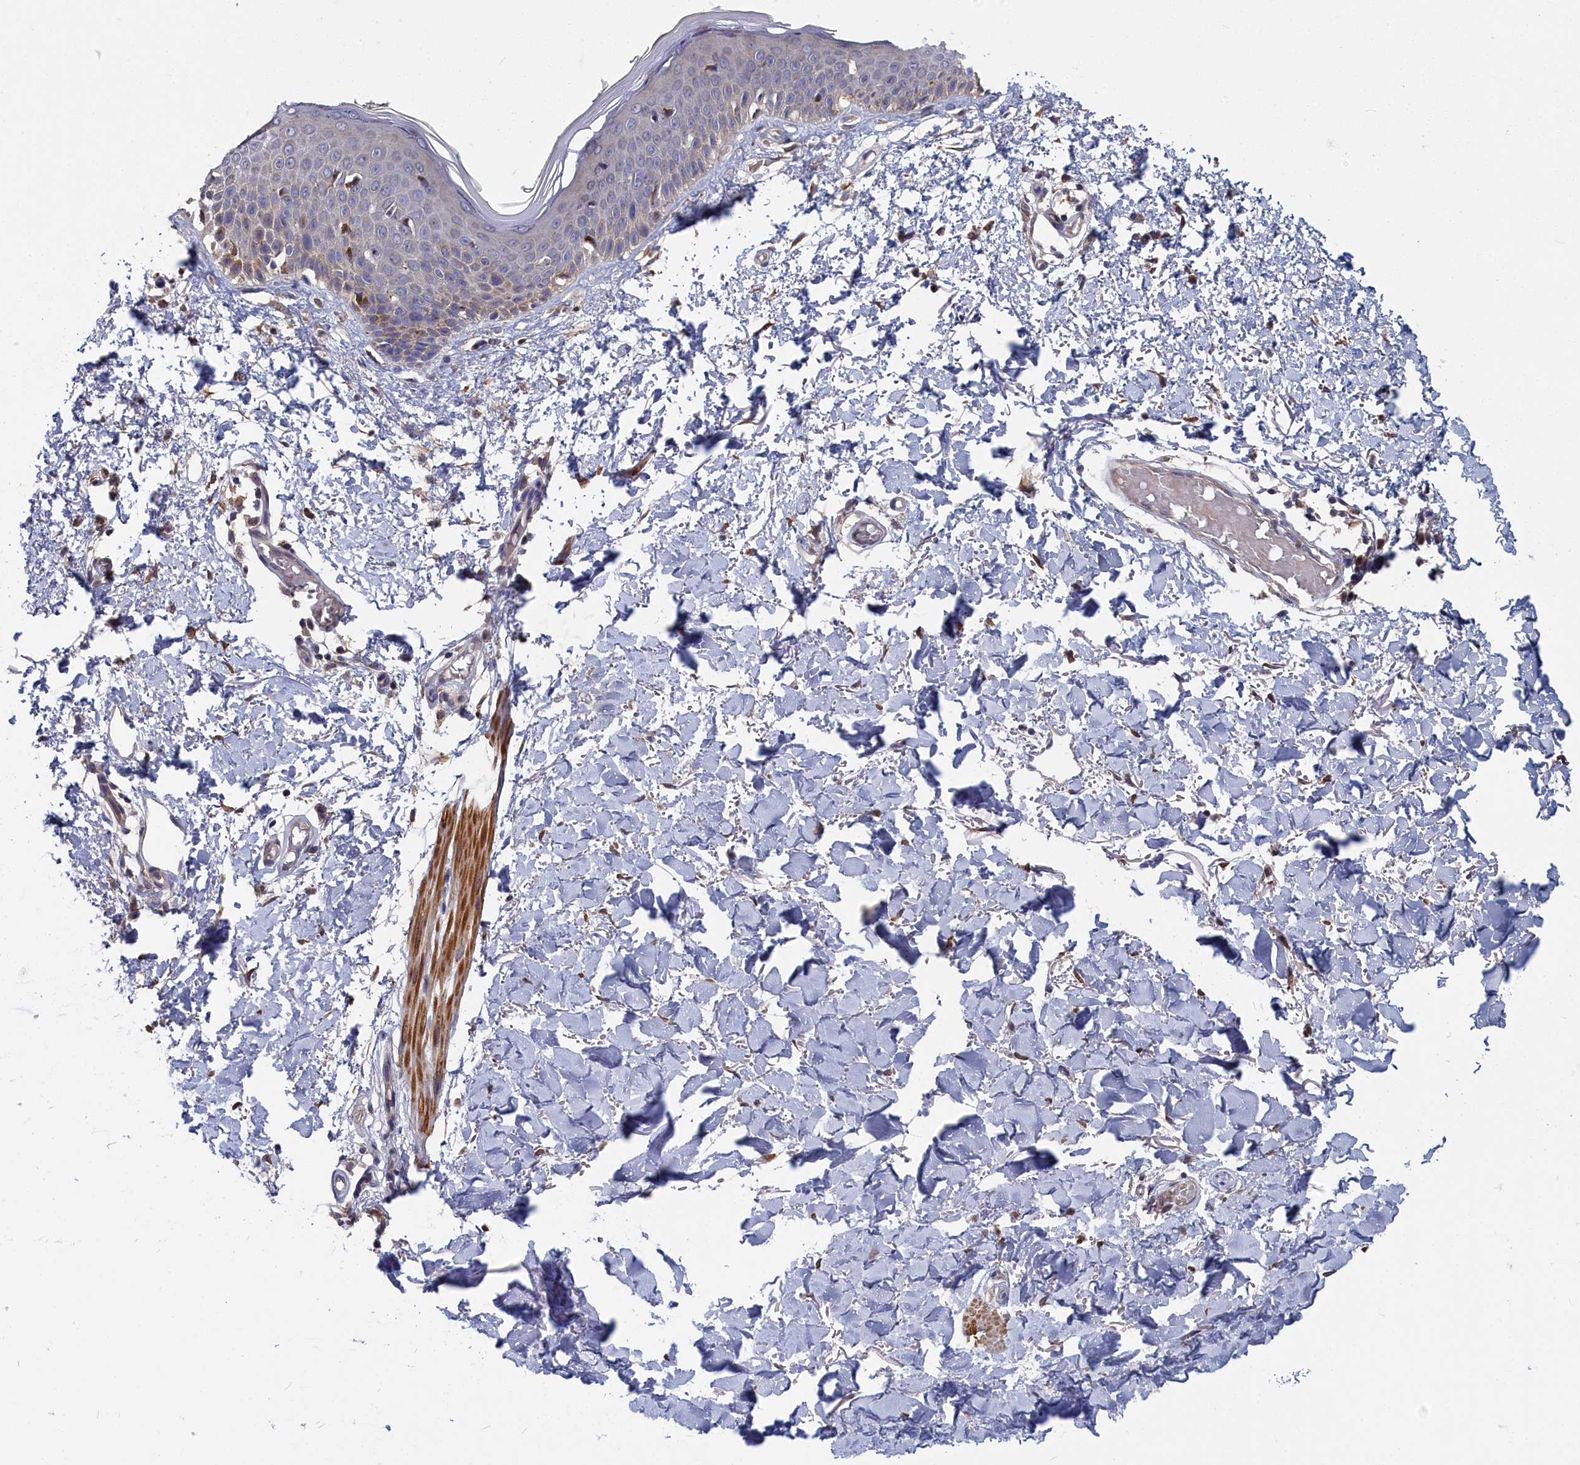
{"staining": {"intensity": "moderate", "quantity": ">75%", "location": "cytoplasmic/membranous"}, "tissue": "skin", "cell_type": "Fibroblasts", "image_type": "normal", "snomed": [{"axis": "morphology", "description": "Normal tissue, NOS"}, {"axis": "topography", "description": "Skin"}], "caption": "The photomicrograph displays staining of normal skin, revealing moderate cytoplasmic/membranous protein expression (brown color) within fibroblasts.", "gene": "CYB5D2", "patient": {"sex": "male", "age": 62}}